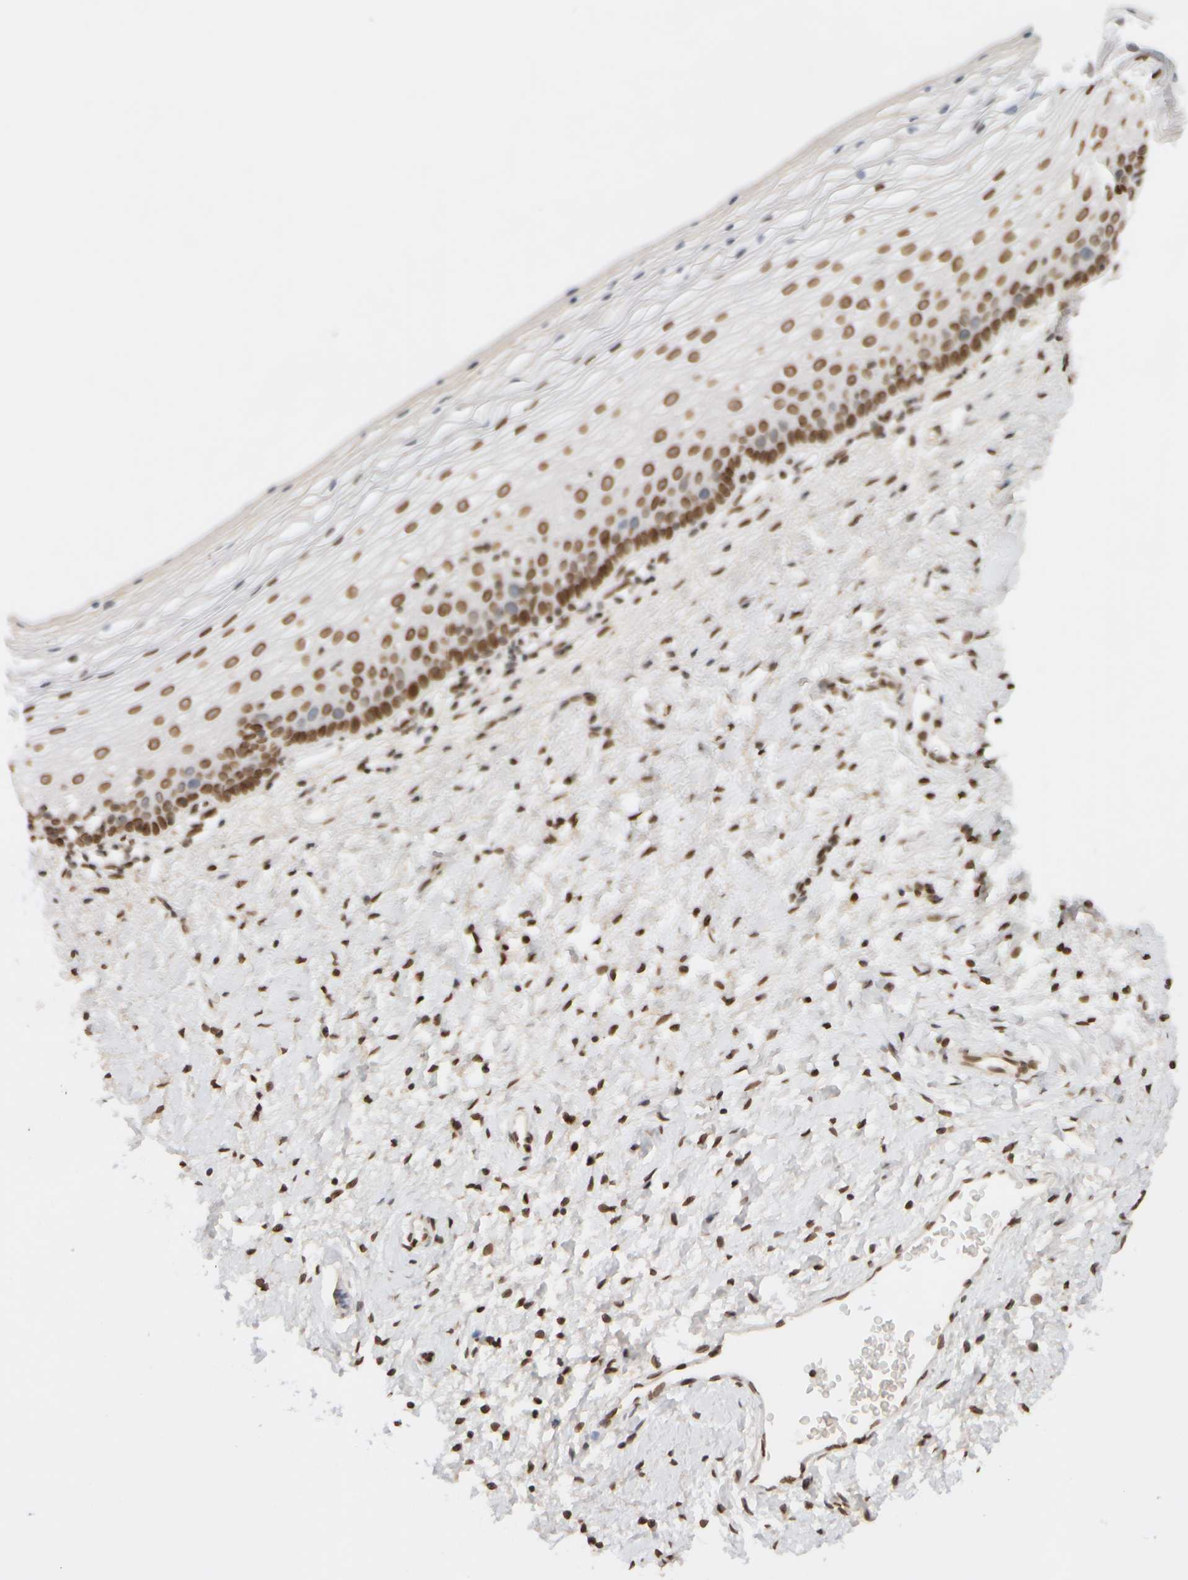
{"staining": {"intensity": "strong", "quantity": ">75%", "location": "nuclear"}, "tissue": "cervix", "cell_type": "Glandular cells", "image_type": "normal", "snomed": [{"axis": "morphology", "description": "Normal tissue, NOS"}, {"axis": "topography", "description": "Cervix"}], "caption": "IHC image of benign cervix: cervix stained using immunohistochemistry shows high levels of strong protein expression localized specifically in the nuclear of glandular cells, appearing as a nuclear brown color.", "gene": "ZC3HC1", "patient": {"sex": "female", "age": 72}}